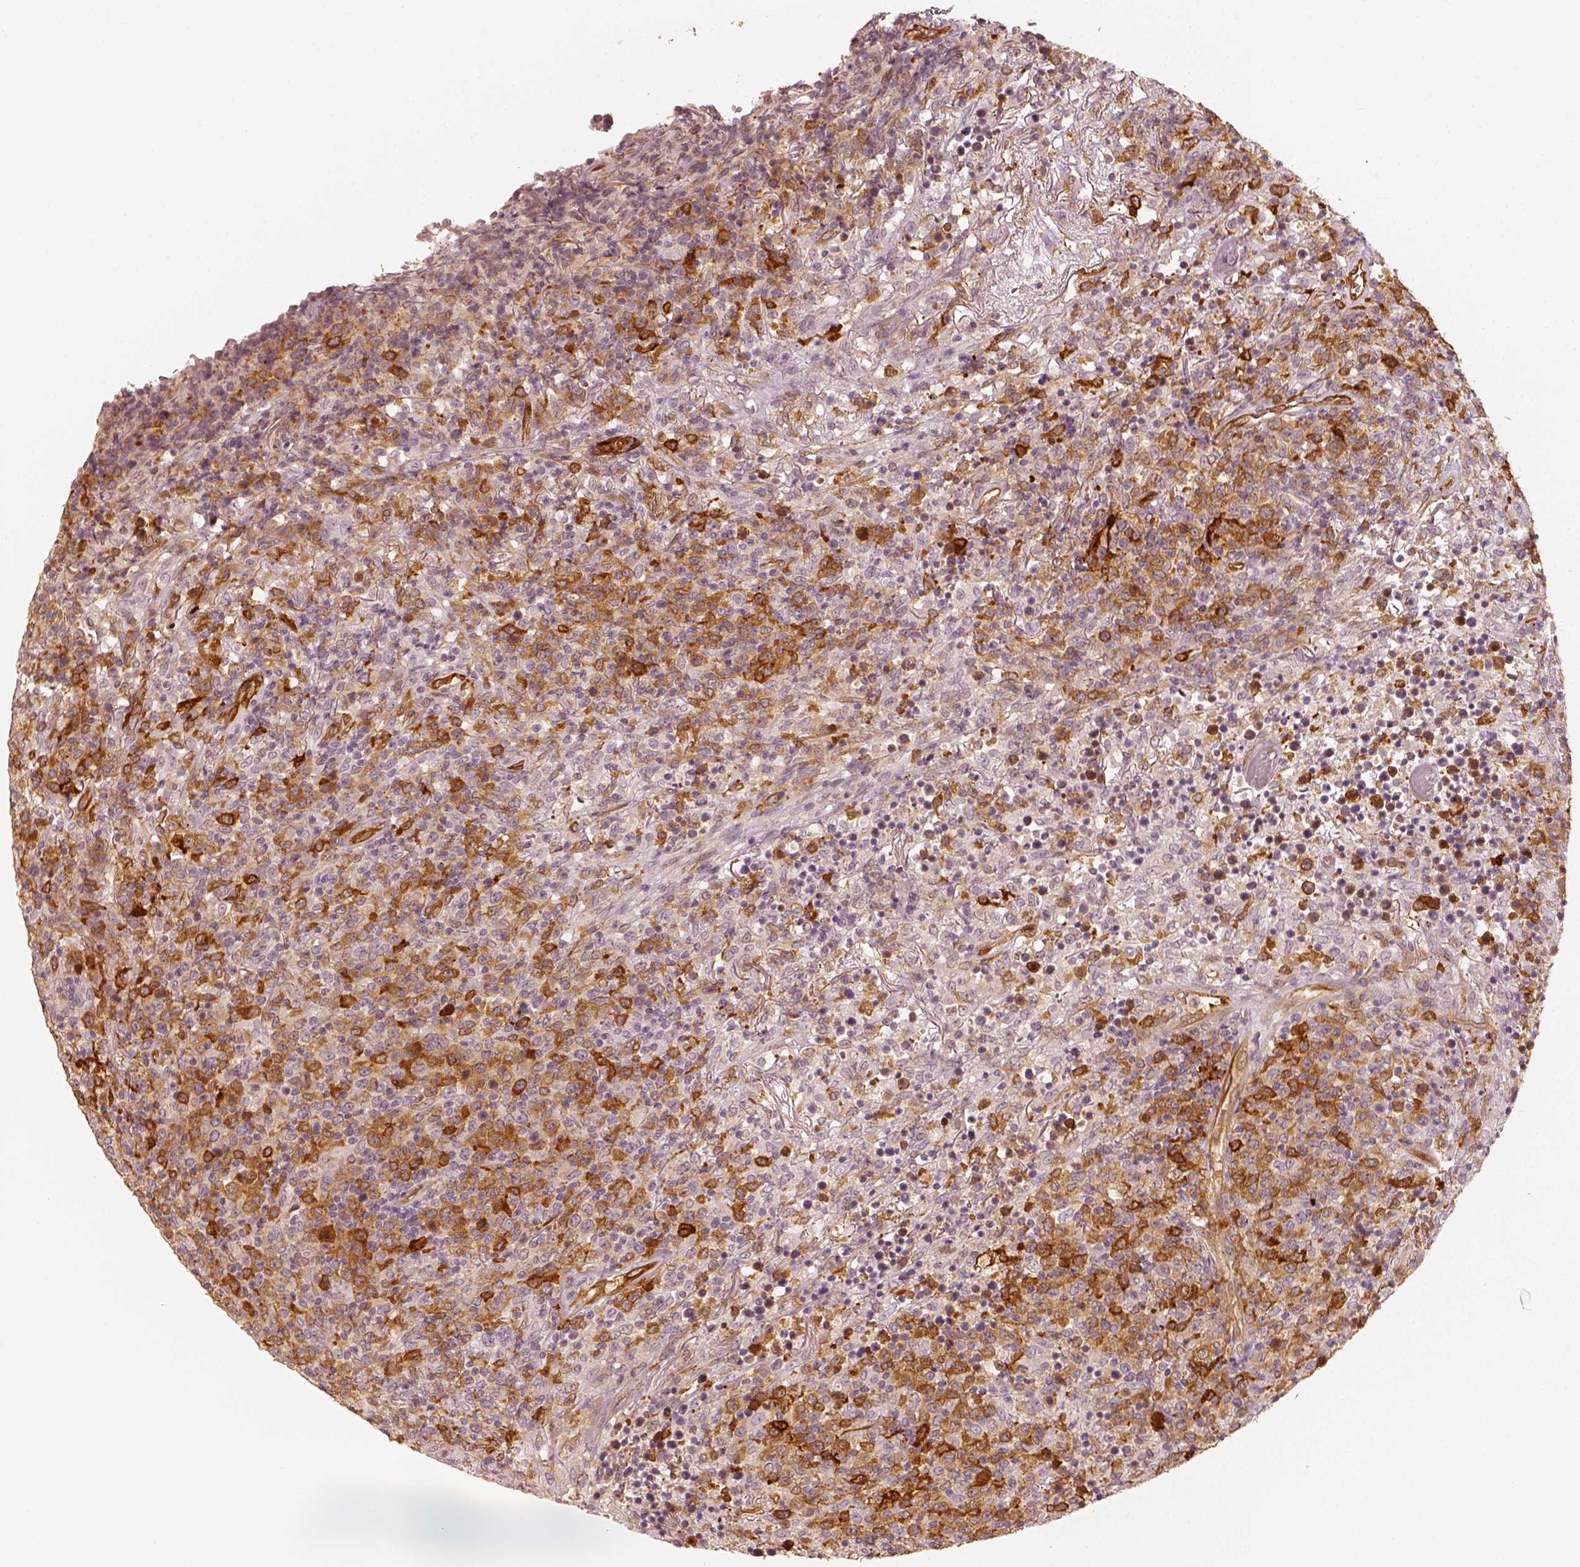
{"staining": {"intensity": "moderate", "quantity": "25%-75%", "location": "cytoplasmic/membranous"}, "tissue": "lymphoma", "cell_type": "Tumor cells", "image_type": "cancer", "snomed": [{"axis": "morphology", "description": "Malignant lymphoma, non-Hodgkin's type, High grade"}, {"axis": "topography", "description": "Lung"}], "caption": "Human lymphoma stained with a protein marker demonstrates moderate staining in tumor cells.", "gene": "FSCN1", "patient": {"sex": "male", "age": 79}}